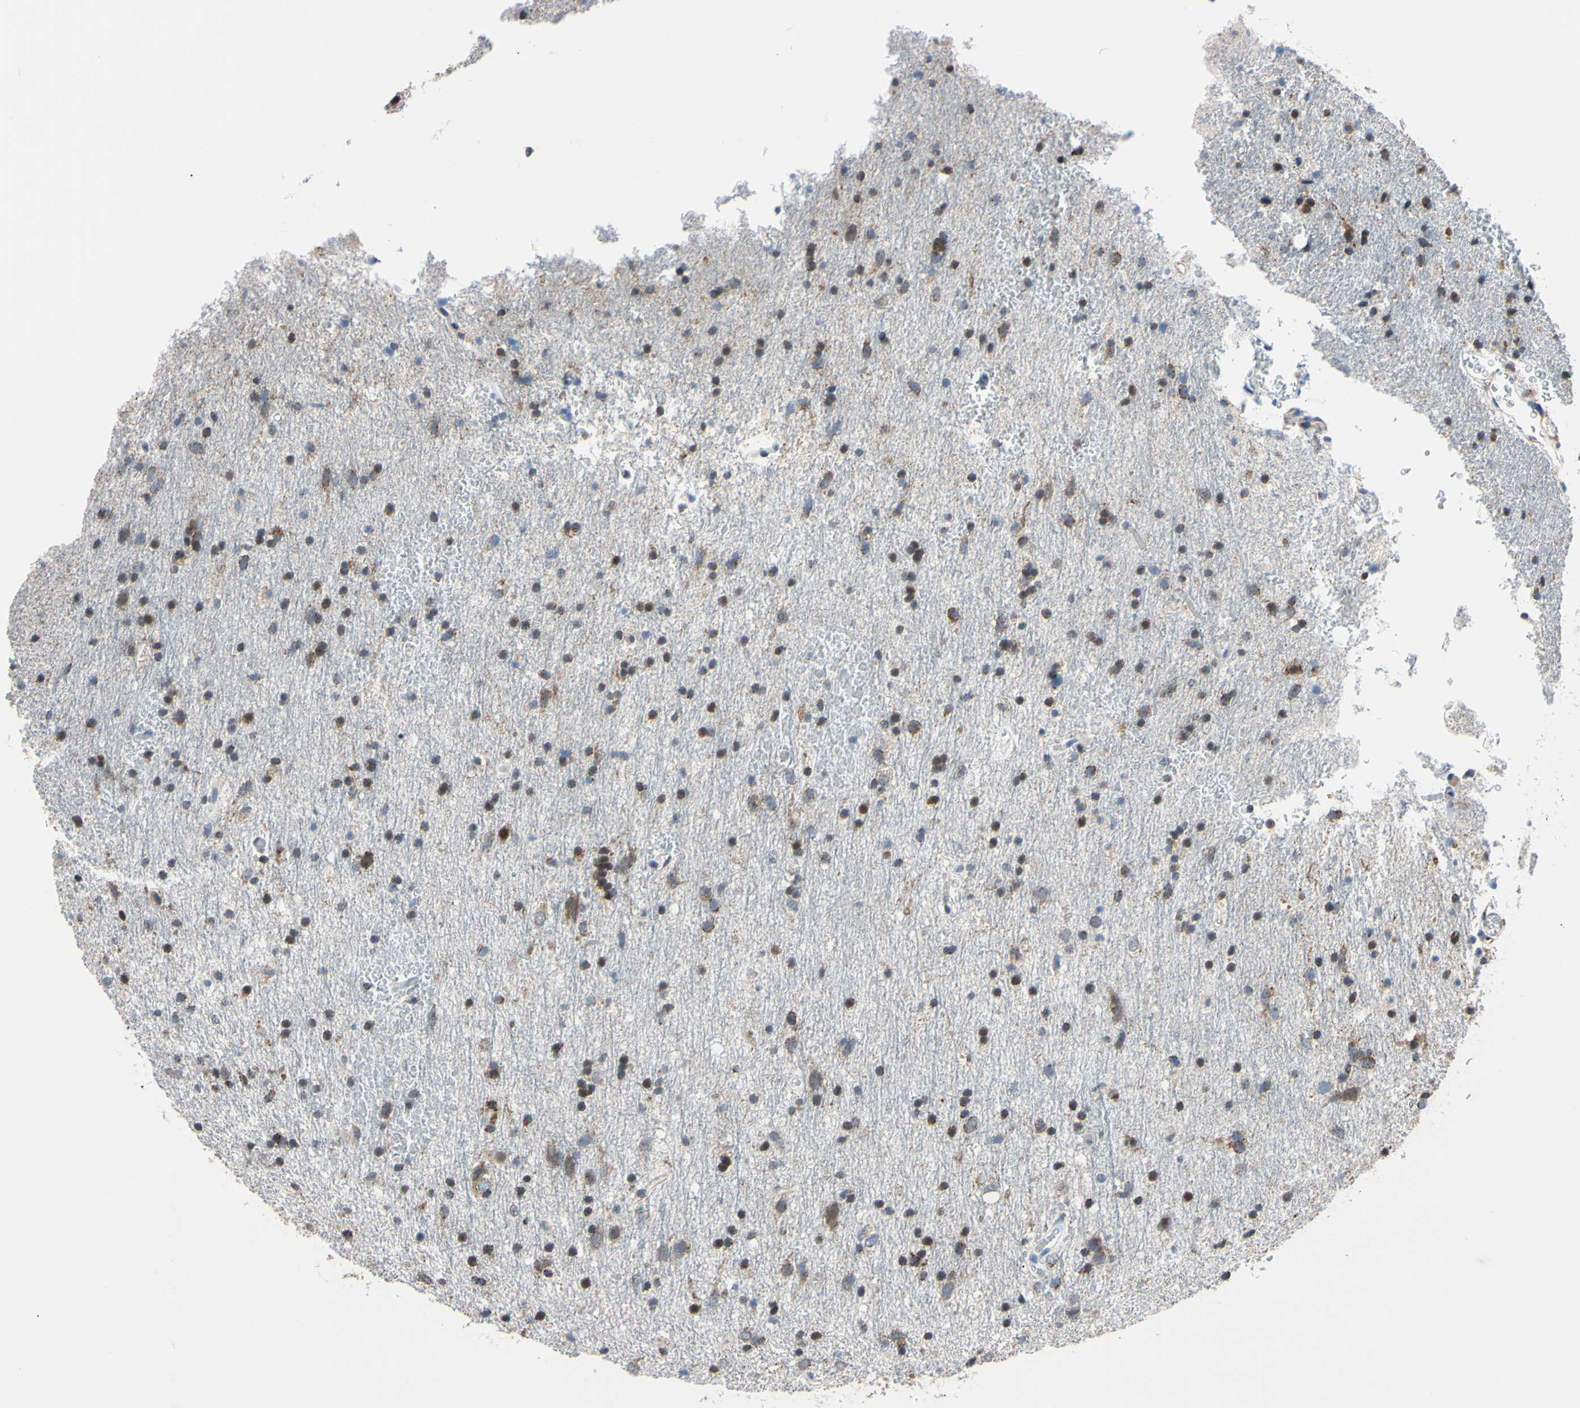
{"staining": {"intensity": "strong", "quantity": ">75%", "location": "cytoplasmic/membranous"}, "tissue": "glioma", "cell_type": "Tumor cells", "image_type": "cancer", "snomed": [{"axis": "morphology", "description": "Glioma, malignant, Low grade"}, {"axis": "topography", "description": "Brain"}], "caption": "Immunohistochemistry of human malignant low-grade glioma reveals high levels of strong cytoplasmic/membranous staining in approximately >75% of tumor cells.", "gene": "CLPP", "patient": {"sex": "male", "age": 77}}